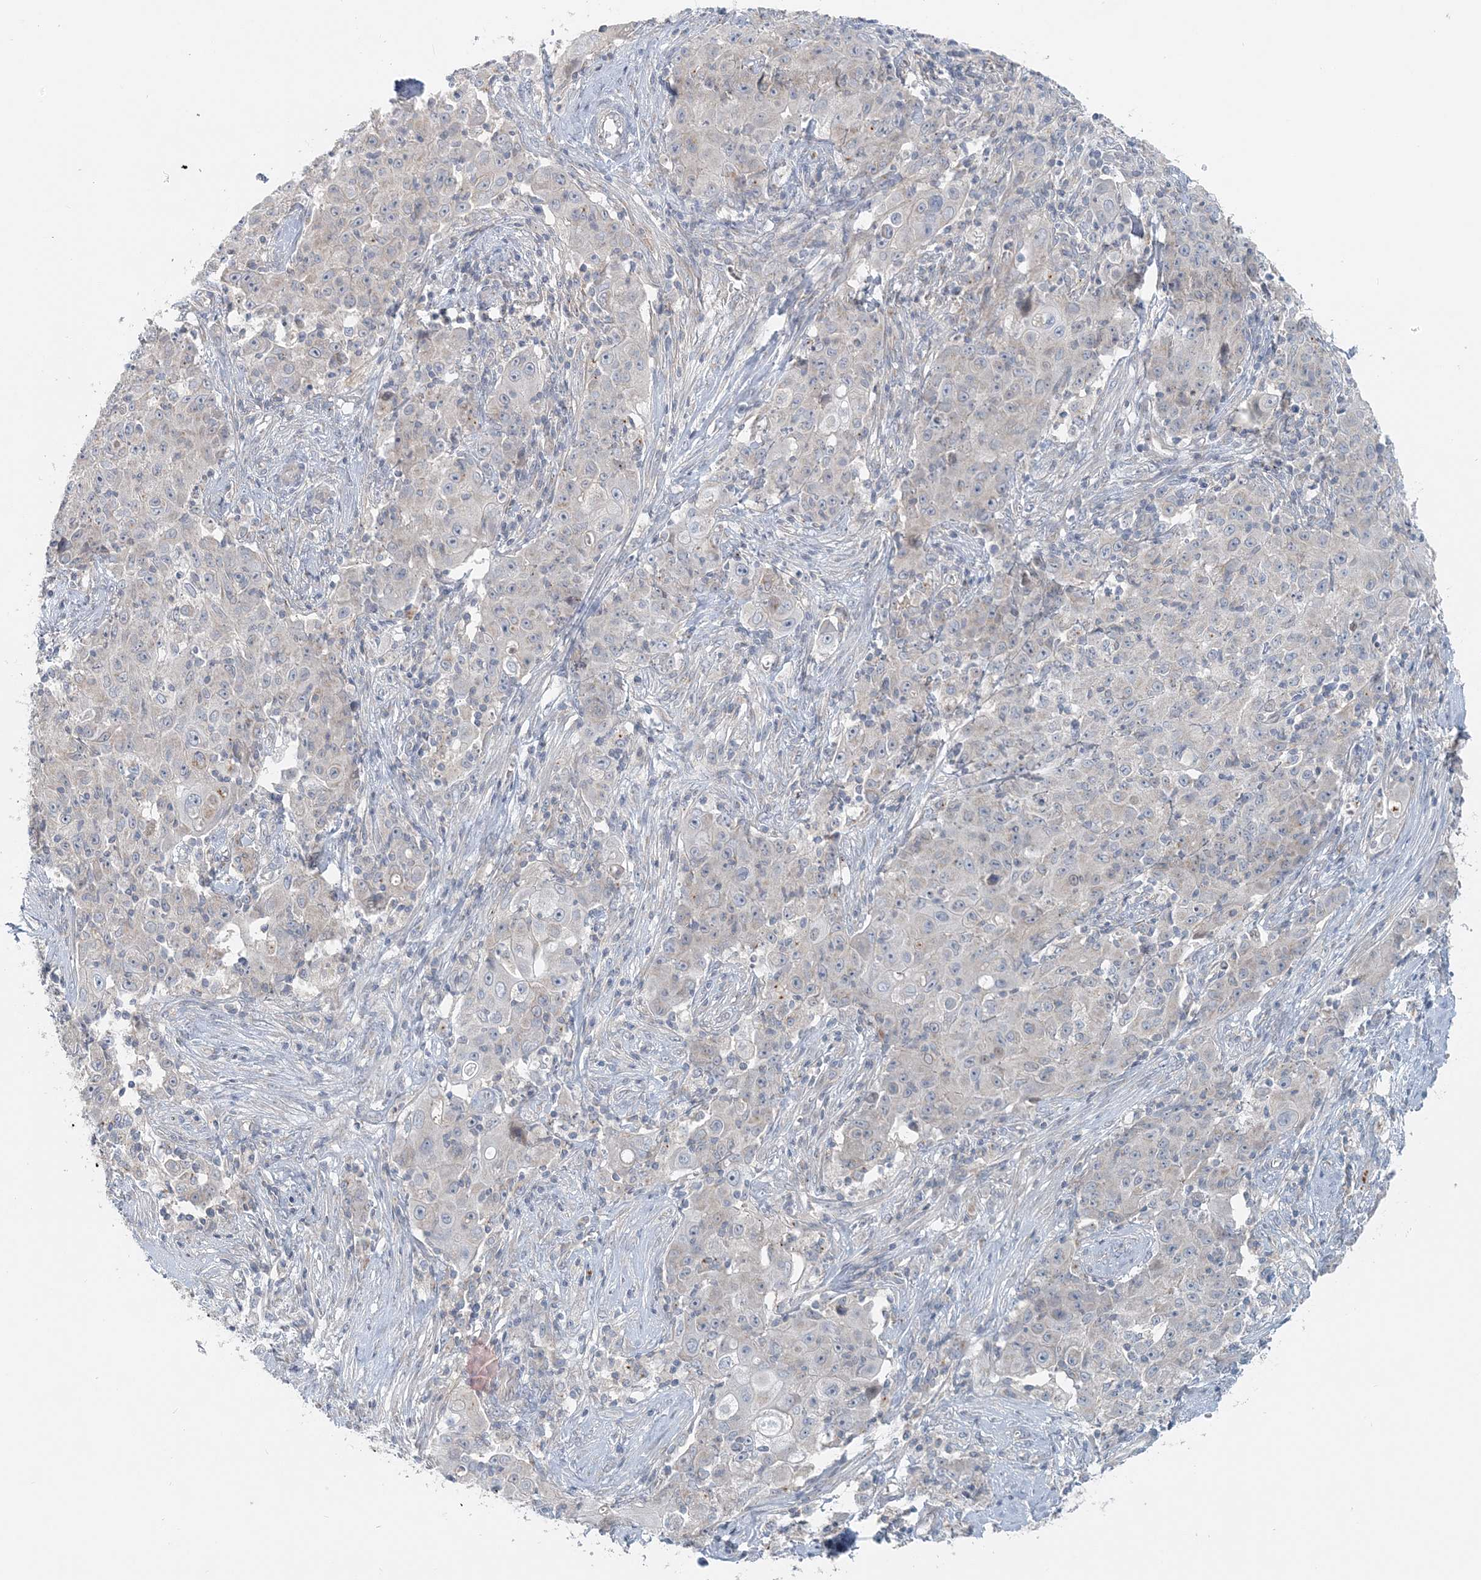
{"staining": {"intensity": "negative", "quantity": "none", "location": "none"}, "tissue": "ovarian cancer", "cell_type": "Tumor cells", "image_type": "cancer", "snomed": [{"axis": "morphology", "description": "Carcinoma, endometroid"}, {"axis": "topography", "description": "Ovary"}], "caption": "Immunohistochemistry image of ovarian endometroid carcinoma stained for a protein (brown), which displays no staining in tumor cells.", "gene": "NAA11", "patient": {"sex": "female", "age": 42}}